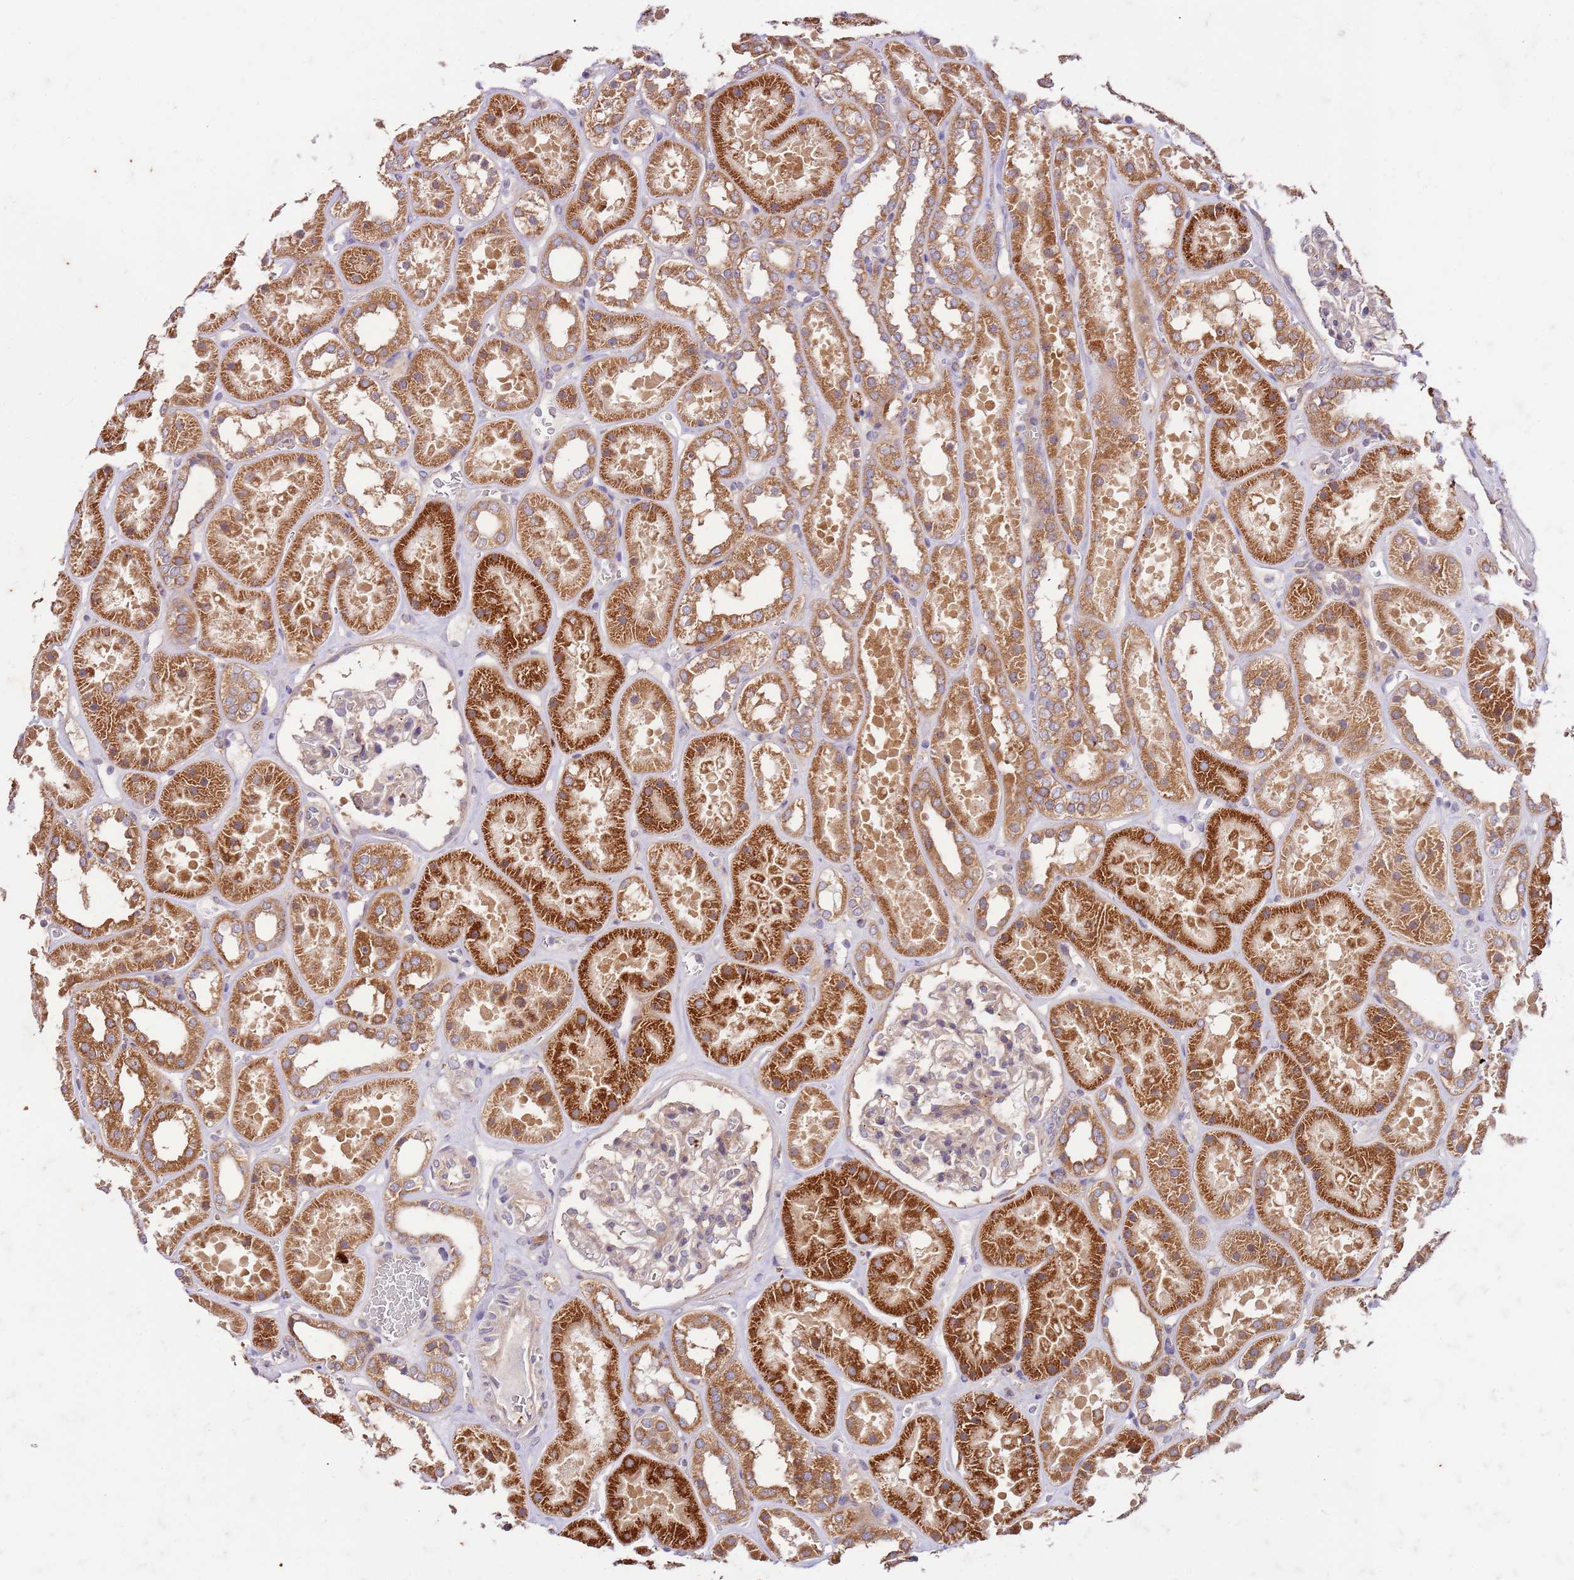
{"staining": {"intensity": "weak", "quantity": "<25%", "location": "cytoplasmic/membranous"}, "tissue": "kidney", "cell_type": "Cells in glomeruli", "image_type": "normal", "snomed": [{"axis": "morphology", "description": "Normal tissue, NOS"}, {"axis": "topography", "description": "Kidney"}], "caption": "A high-resolution histopathology image shows immunohistochemistry (IHC) staining of normal kidney, which demonstrates no significant positivity in cells in glomeruli. (Immunohistochemistry (ihc), brightfield microscopy, high magnification).", "gene": "OSBP", "patient": {"sex": "female", "age": 41}}